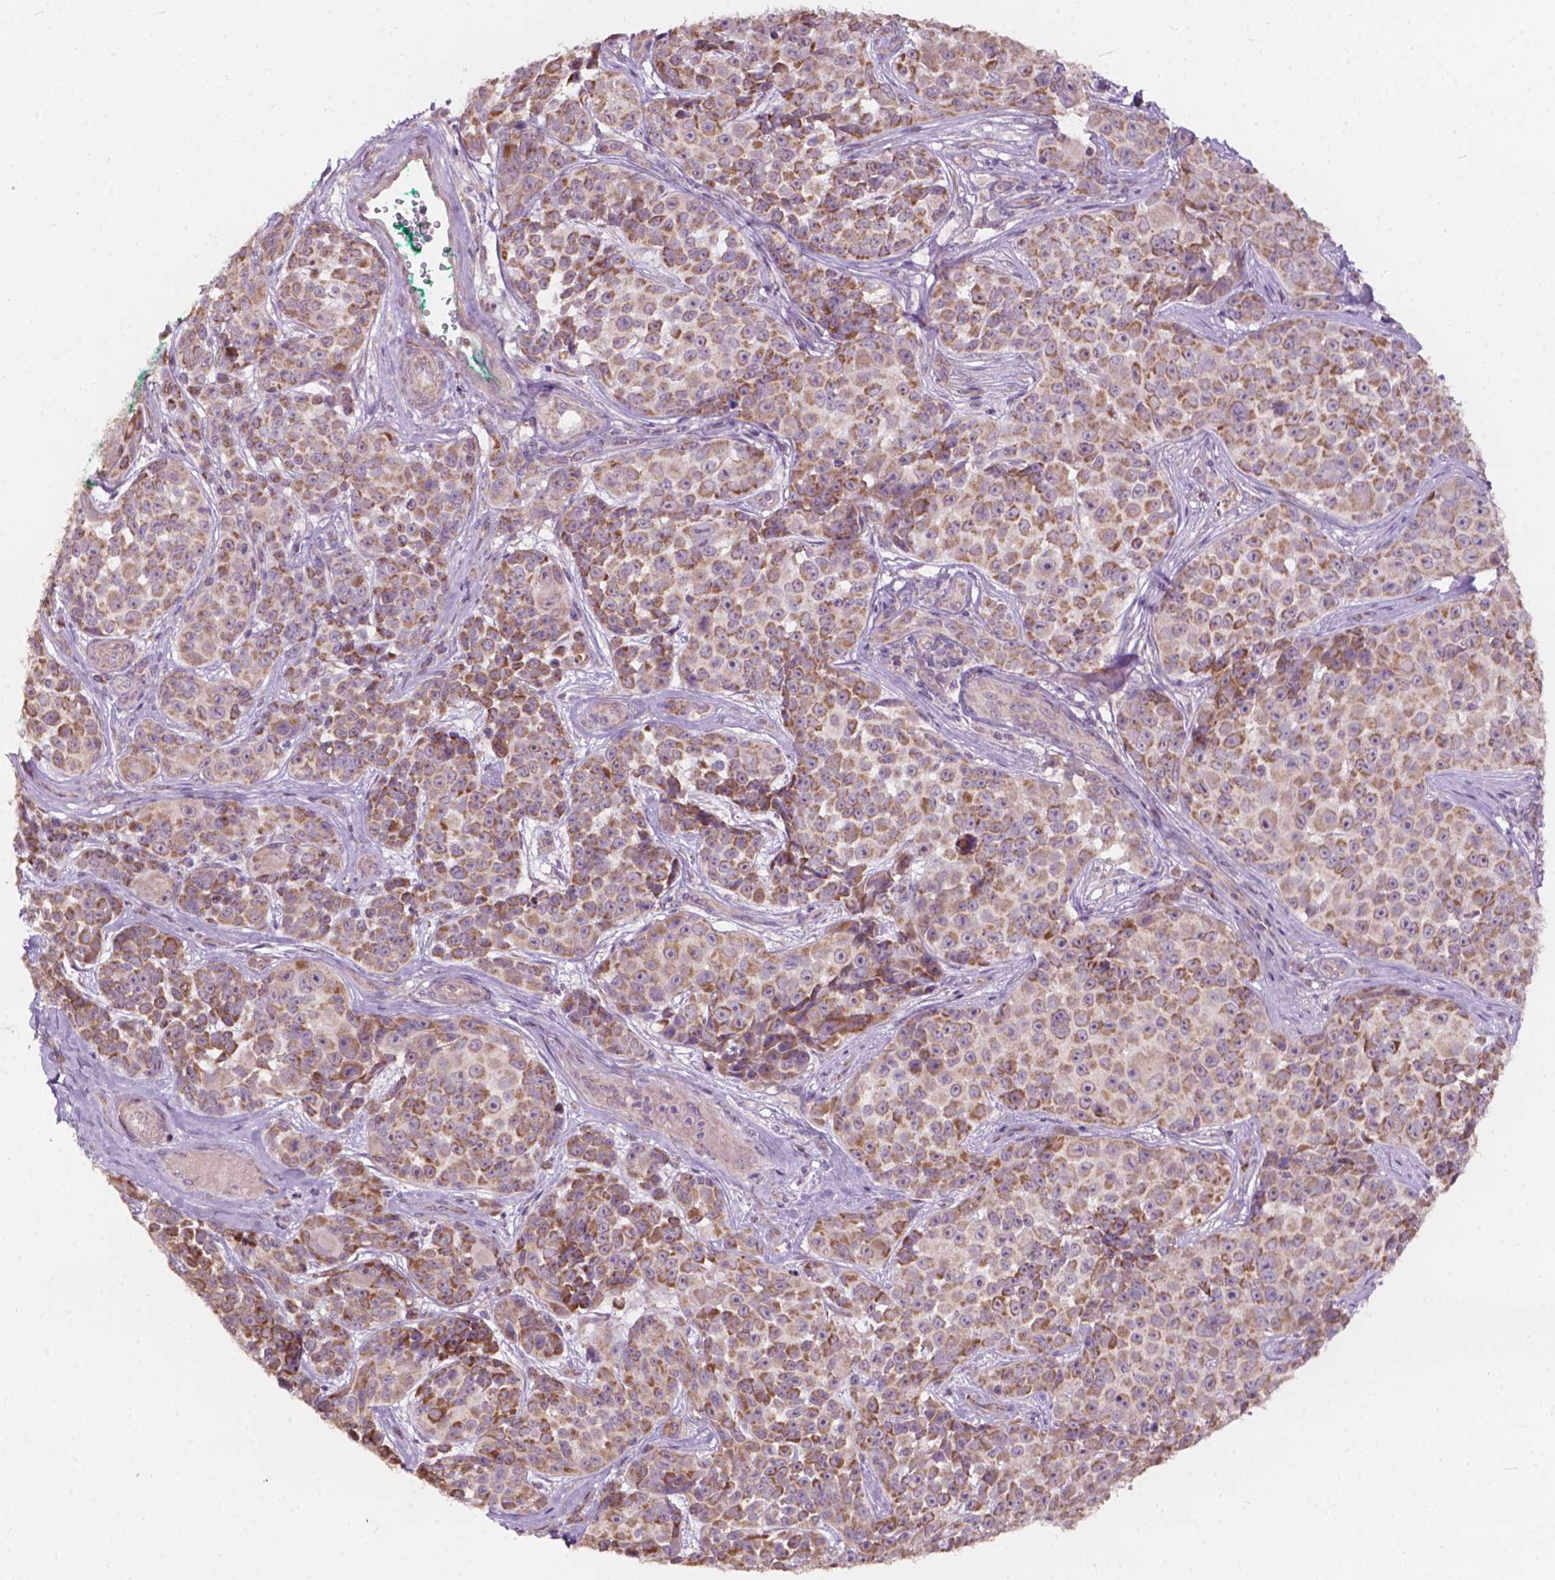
{"staining": {"intensity": "moderate", "quantity": ">75%", "location": "cytoplasmic/membranous"}, "tissue": "melanoma", "cell_type": "Tumor cells", "image_type": "cancer", "snomed": [{"axis": "morphology", "description": "Malignant melanoma, NOS"}, {"axis": "topography", "description": "Skin"}], "caption": "Immunohistochemistry (IHC) histopathology image of neoplastic tissue: malignant melanoma stained using immunohistochemistry demonstrates medium levels of moderate protein expression localized specifically in the cytoplasmic/membranous of tumor cells, appearing as a cytoplasmic/membranous brown color.", "gene": "NDUFA10", "patient": {"sex": "female", "age": 88}}